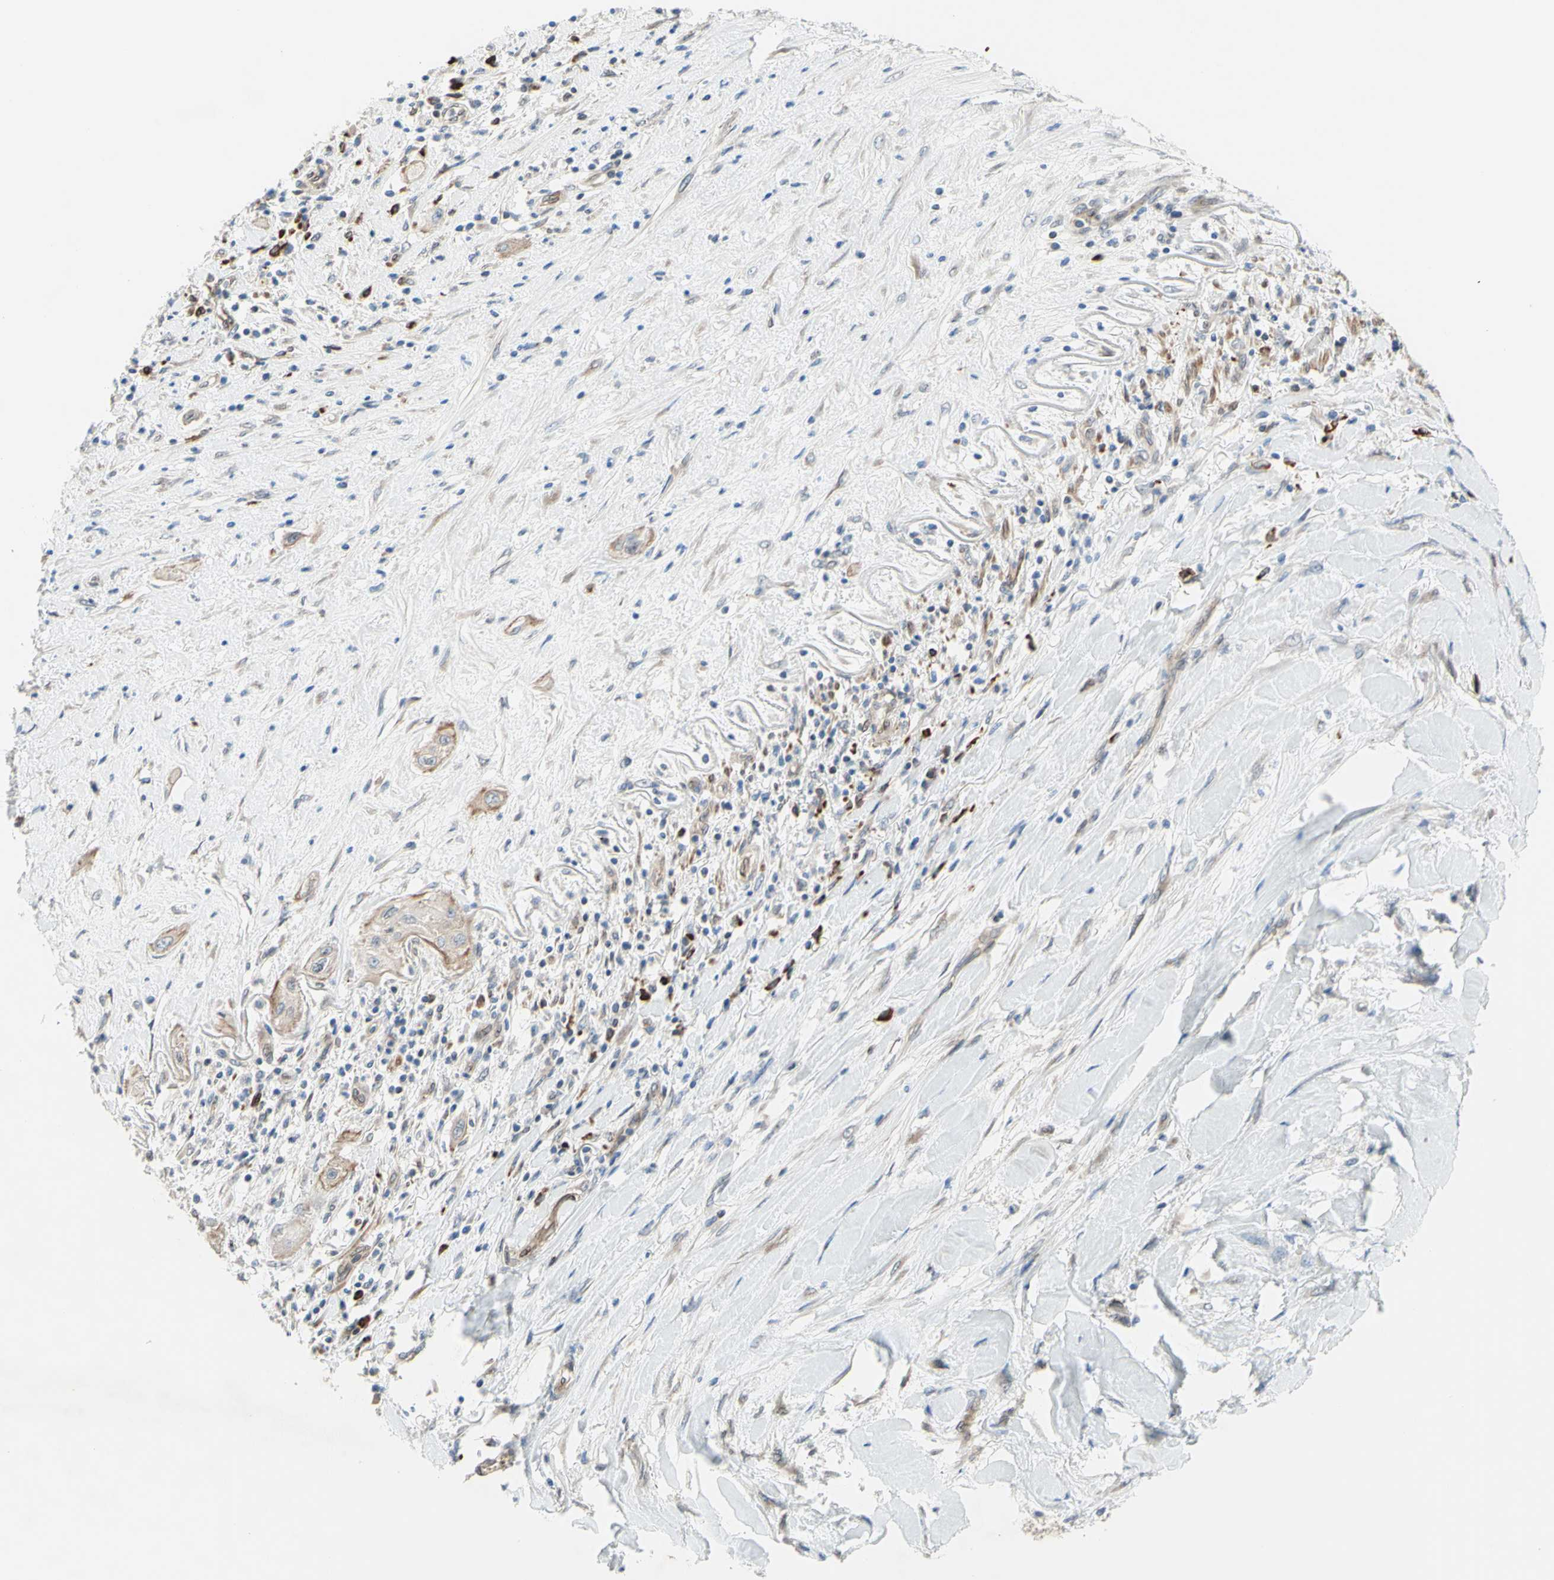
{"staining": {"intensity": "weak", "quantity": ">75%", "location": "cytoplasmic/membranous"}, "tissue": "lung cancer", "cell_type": "Tumor cells", "image_type": "cancer", "snomed": [{"axis": "morphology", "description": "Squamous cell carcinoma, NOS"}, {"axis": "topography", "description": "Lung"}], "caption": "Weak cytoplasmic/membranous staining for a protein is appreciated in approximately >75% of tumor cells of lung cancer using immunohistochemistry (IHC).", "gene": "TRAF2", "patient": {"sex": "female", "age": 47}}